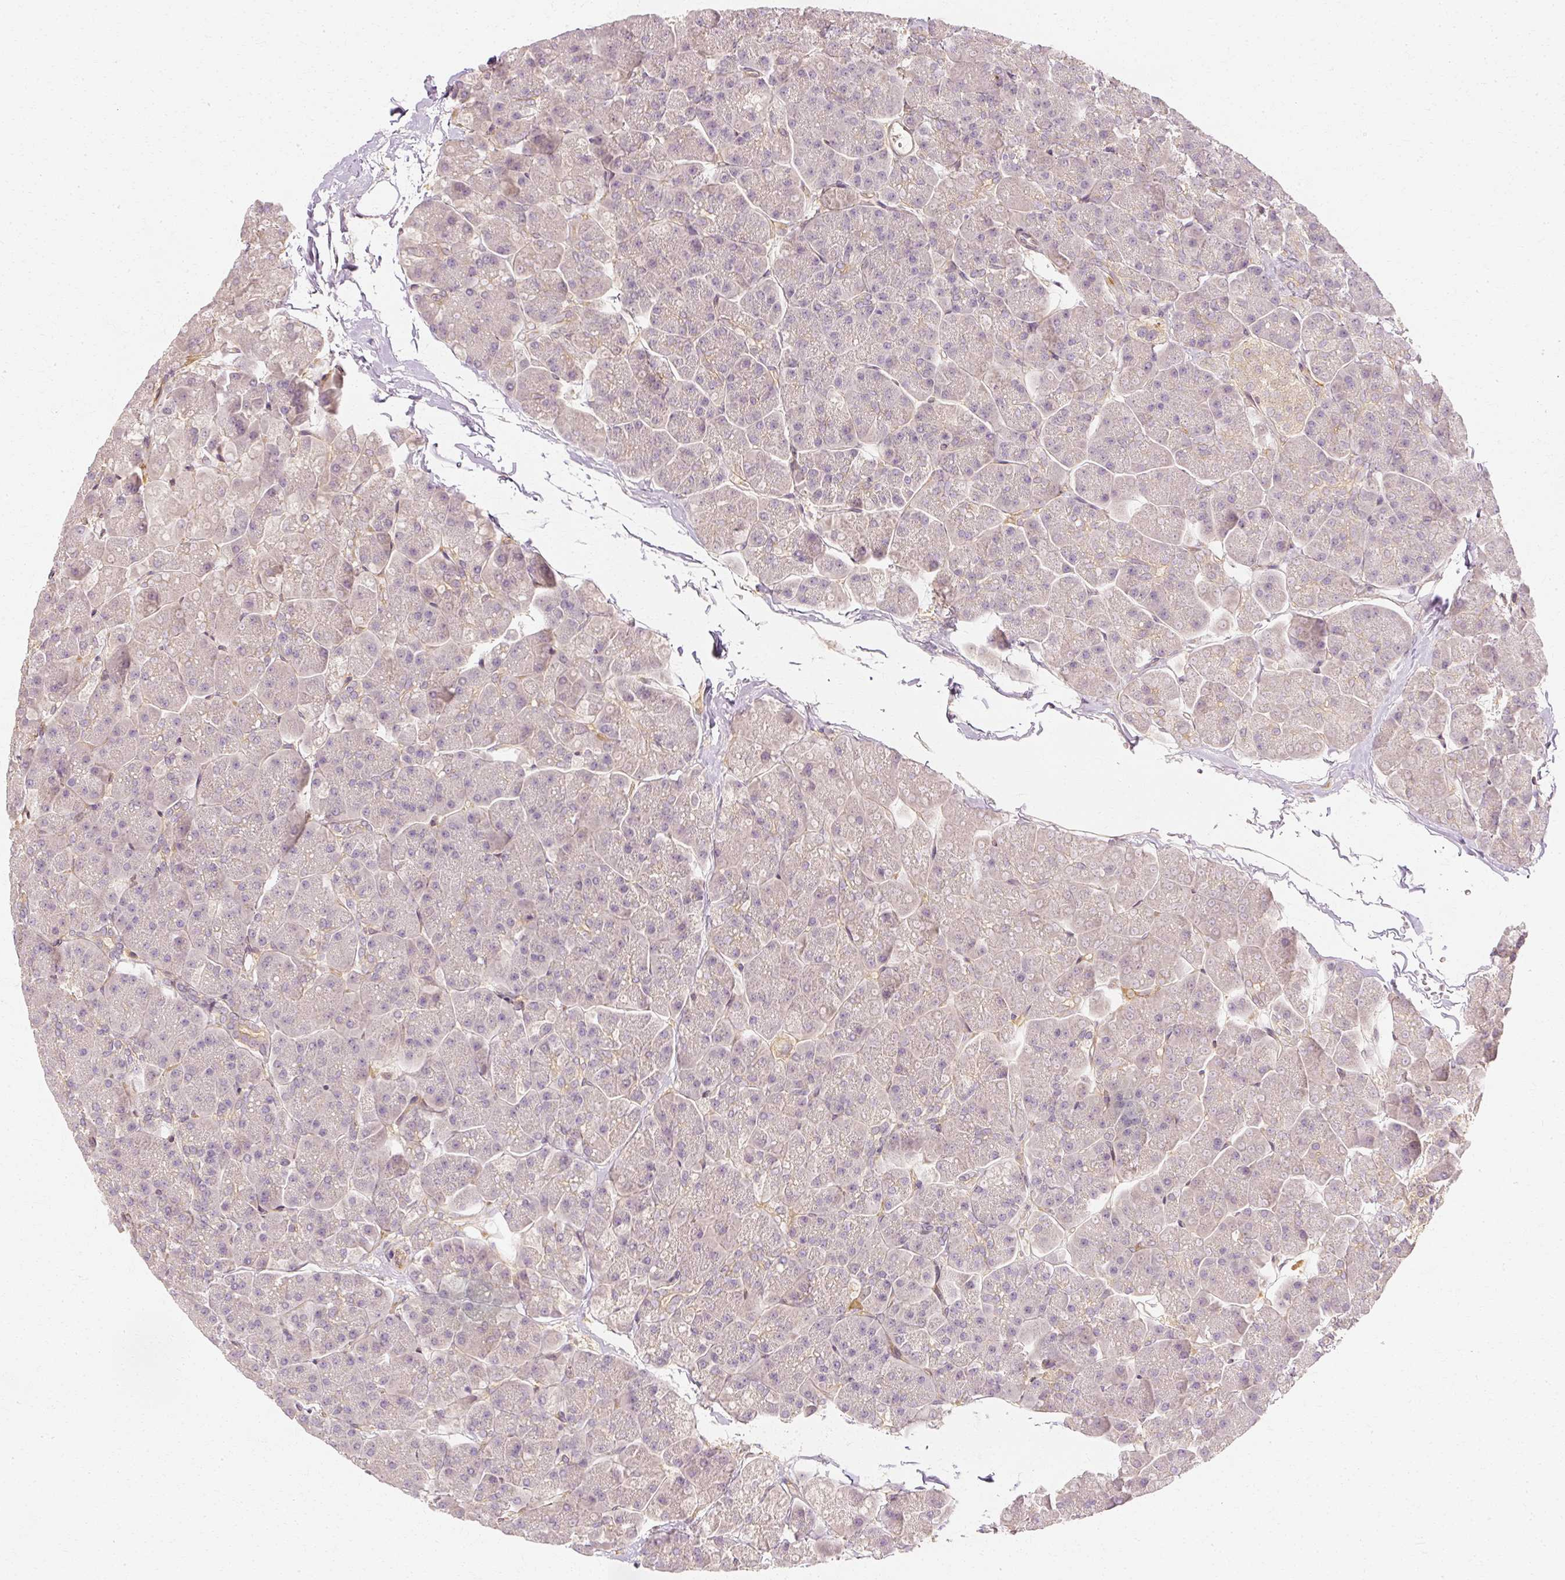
{"staining": {"intensity": "negative", "quantity": "none", "location": "none"}, "tissue": "pancreas", "cell_type": "Exocrine glandular cells", "image_type": "normal", "snomed": [{"axis": "morphology", "description": "Normal tissue, NOS"}, {"axis": "topography", "description": "Pancreas"}, {"axis": "topography", "description": "Peripheral nerve tissue"}], "caption": "Human pancreas stained for a protein using immunohistochemistry (IHC) reveals no positivity in exocrine glandular cells.", "gene": "GNAQ", "patient": {"sex": "male", "age": 54}}